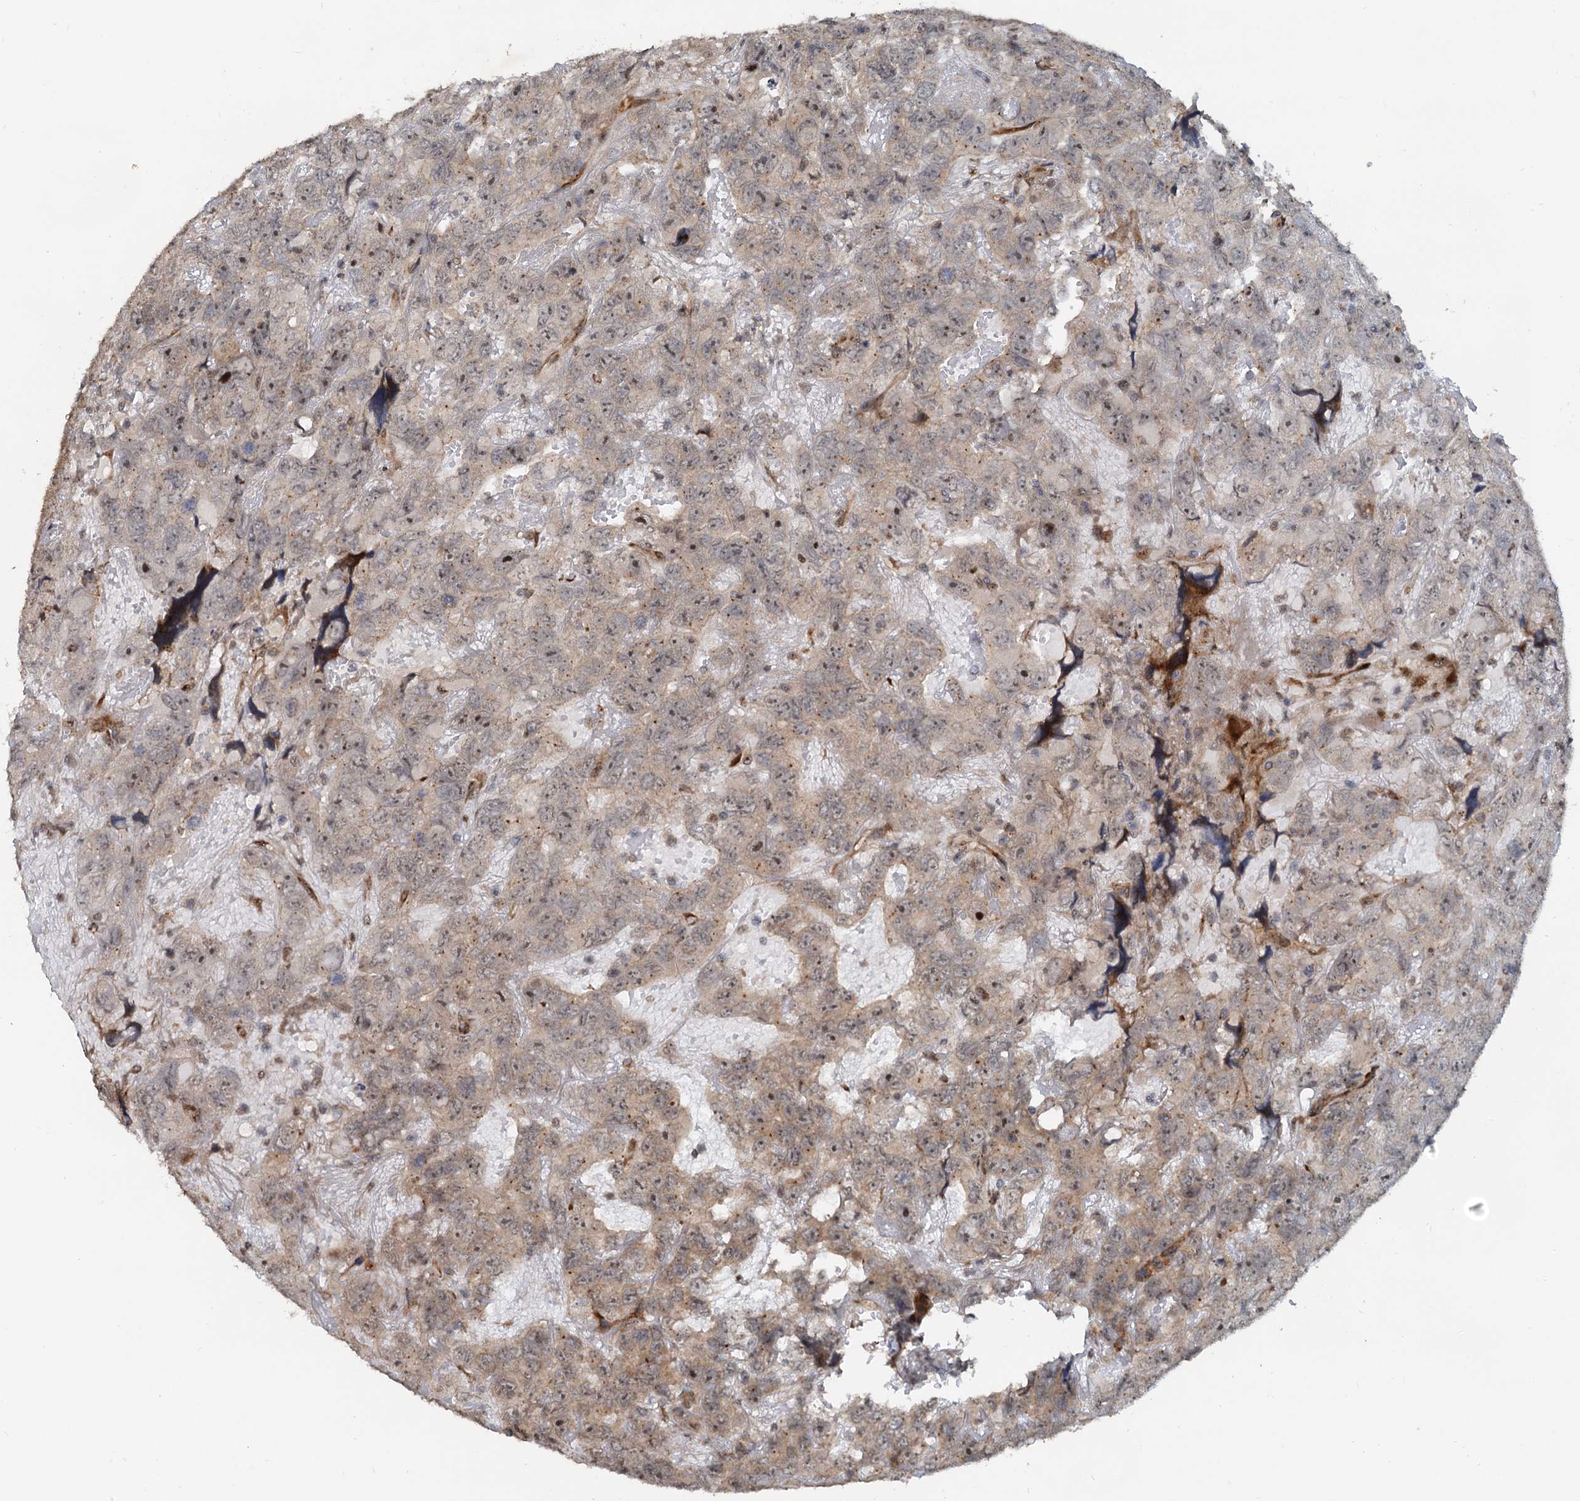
{"staining": {"intensity": "weak", "quantity": "25%-75%", "location": "cytoplasmic/membranous"}, "tissue": "testis cancer", "cell_type": "Tumor cells", "image_type": "cancer", "snomed": [{"axis": "morphology", "description": "Carcinoma, Embryonal, NOS"}, {"axis": "topography", "description": "Testis"}], "caption": "About 25%-75% of tumor cells in testis cancer show weak cytoplasmic/membranous protein positivity as visualized by brown immunohistochemical staining.", "gene": "CEP68", "patient": {"sex": "male", "age": 45}}